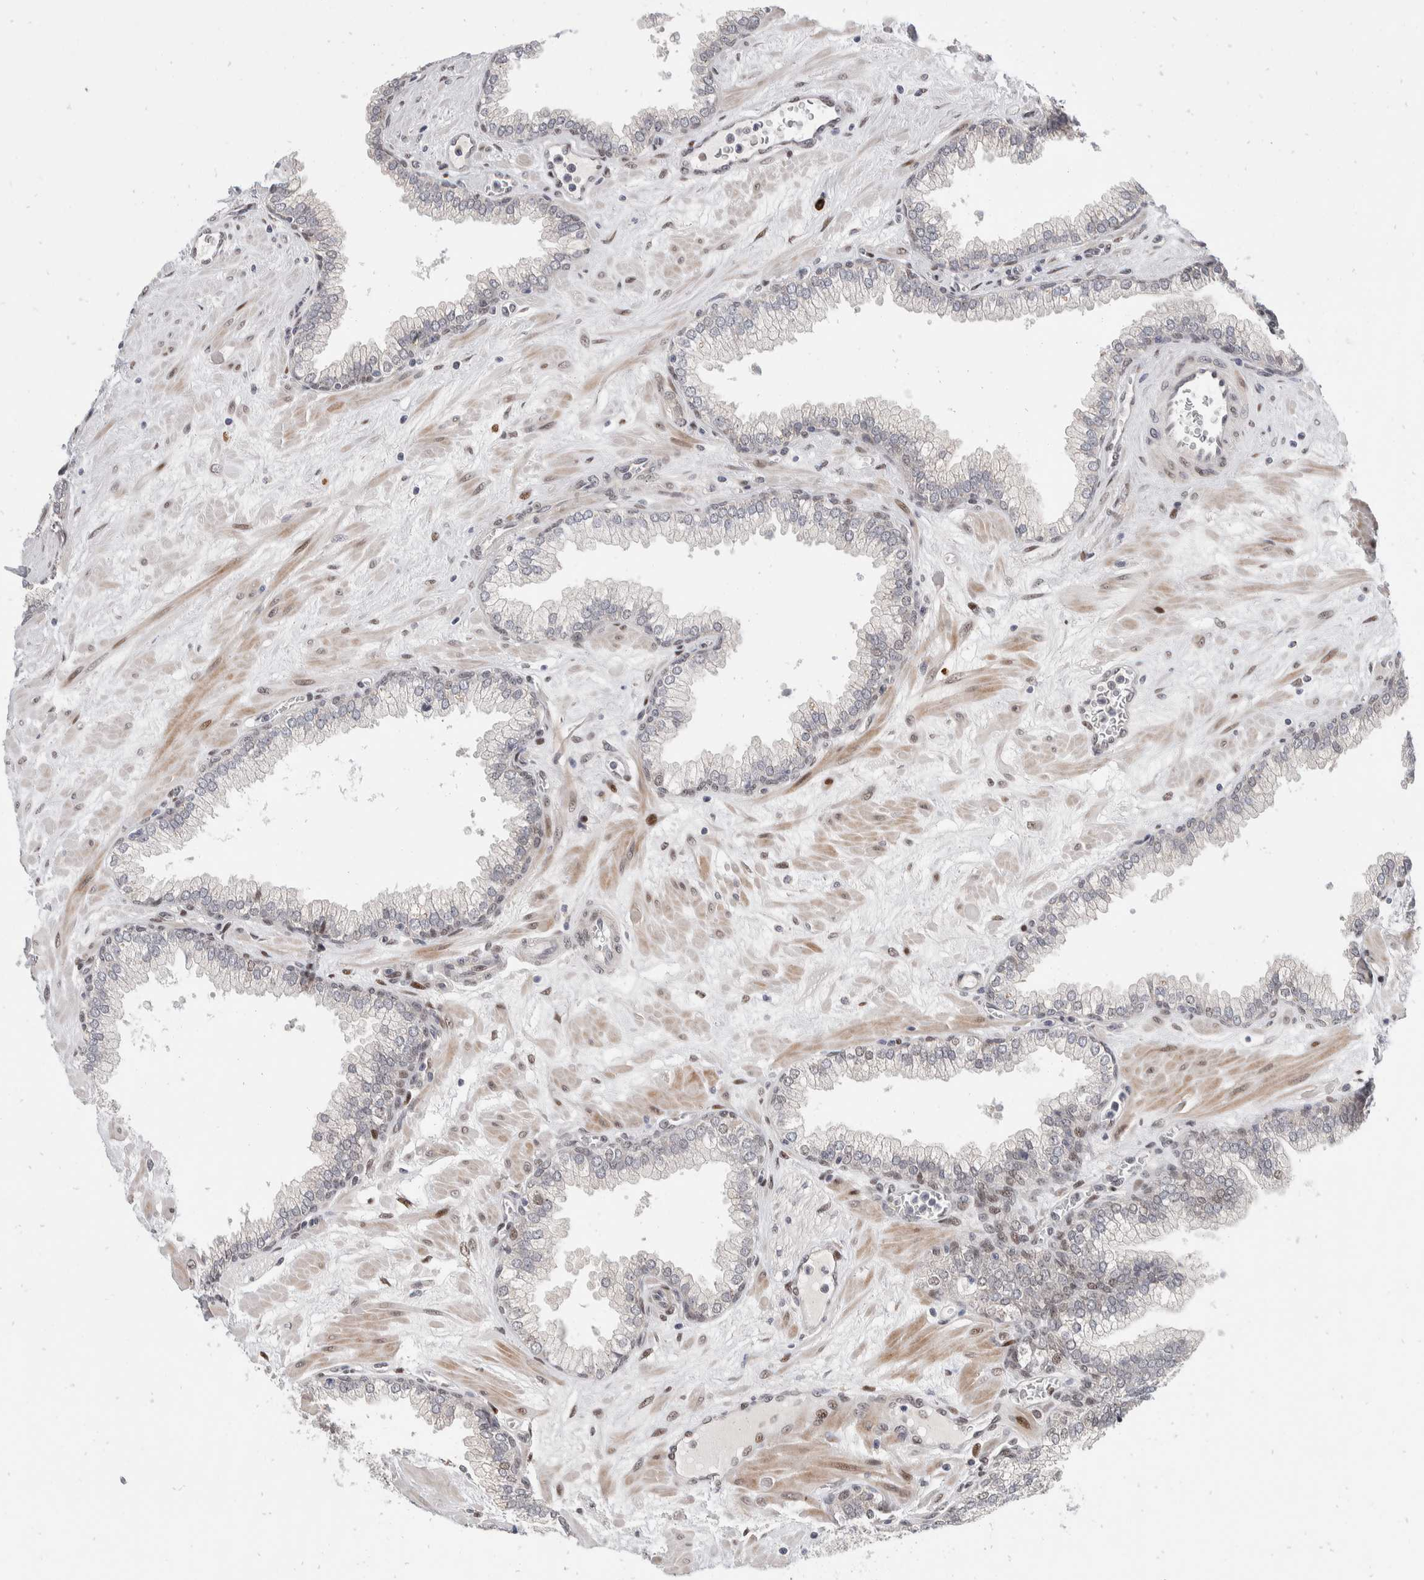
{"staining": {"intensity": "weak", "quantity": "<25%", "location": "nuclear"}, "tissue": "prostate", "cell_type": "Glandular cells", "image_type": "normal", "snomed": [{"axis": "morphology", "description": "Normal tissue, NOS"}, {"axis": "morphology", "description": "Urothelial carcinoma, Low grade"}, {"axis": "topography", "description": "Urinary bladder"}, {"axis": "topography", "description": "Prostate"}], "caption": "Immunohistochemical staining of benign prostate shows no significant expression in glandular cells.", "gene": "ZNF703", "patient": {"sex": "male", "age": 60}}